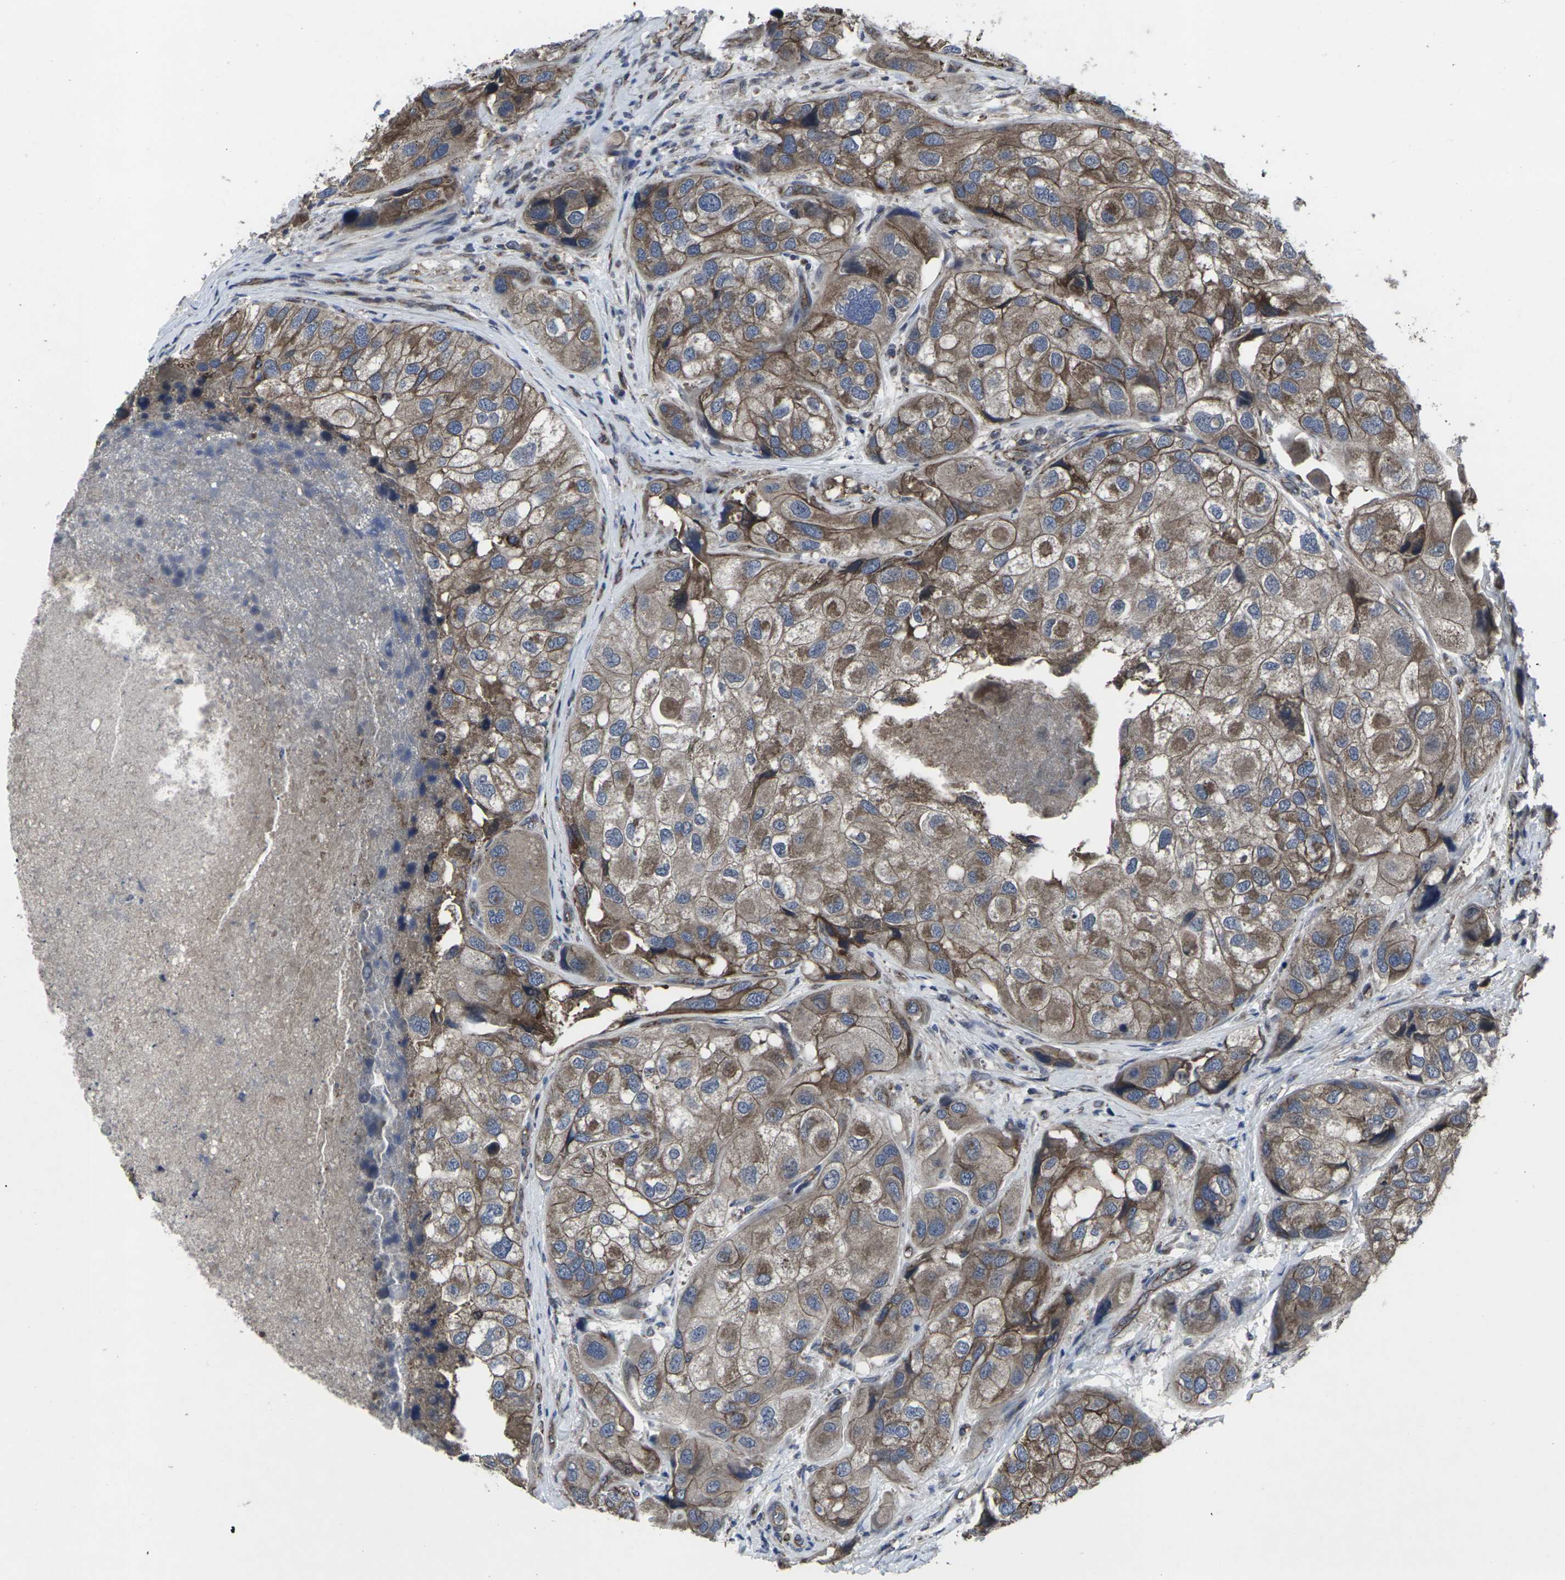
{"staining": {"intensity": "moderate", "quantity": ">75%", "location": "cytoplasmic/membranous"}, "tissue": "urothelial cancer", "cell_type": "Tumor cells", "image_type": "cancer", "snomed": [{"axis": "morphology", "description": "Urothelial carcinoma, High grade"}, {"axis": "topography", "description": "Urinary bladder"}], "caption": "Human urothelial cancer stained with a brown dye demonstrates moderate cytoplasmic/membranous positive expression in about >75% of tumor cells.", "gene": "MAPKAPK2", "patient": {"sex": "female", "age": 64}}